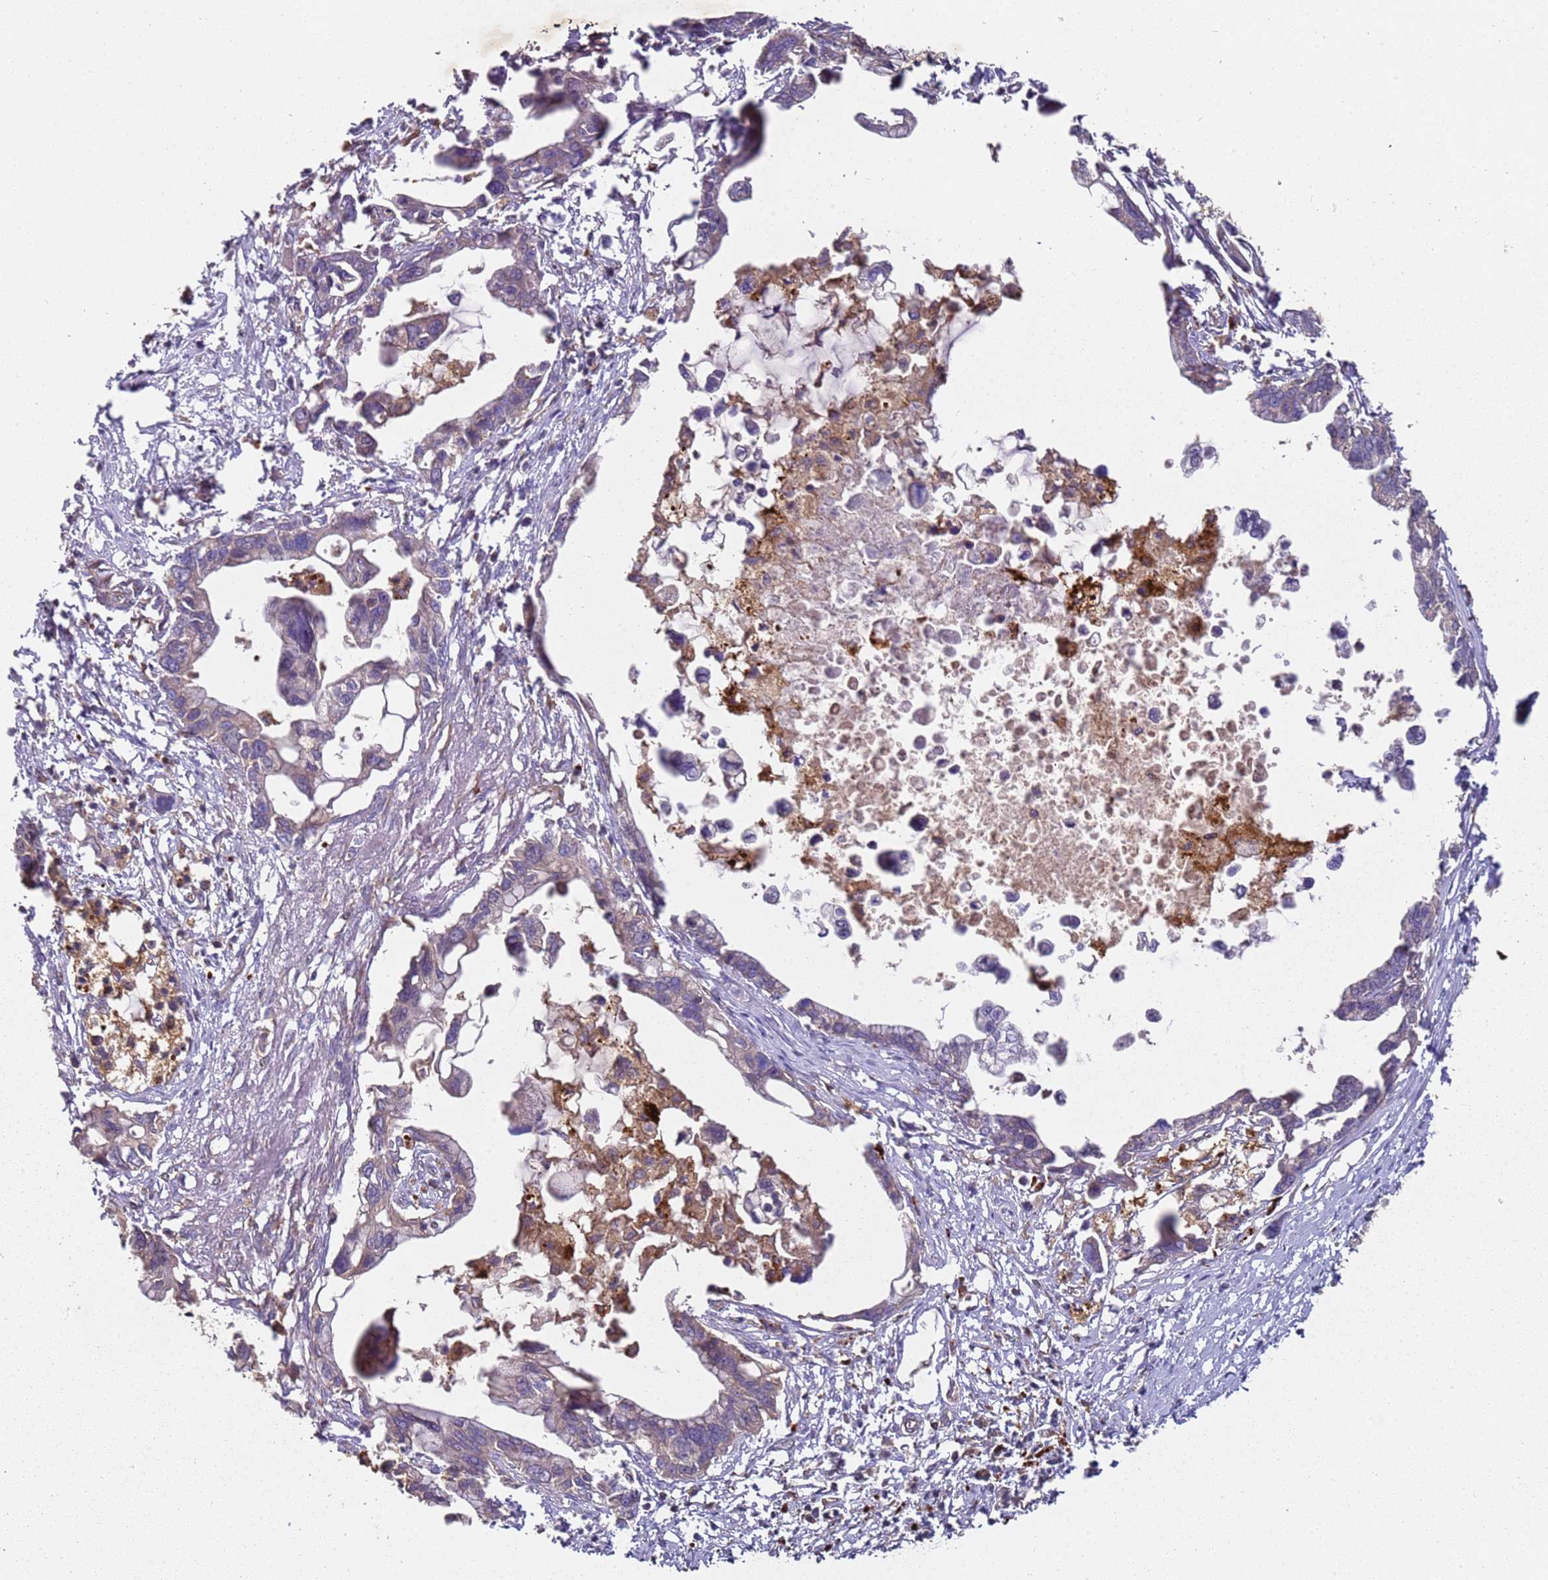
{"staining": {"intensity": "weak", "quantity": "25%-75%", "location": "cytoplasmic/membranous"}, "tissue": "pancreatic cancer", "cell_type": "Tumor cells", "image_type": "cancer", "snomed": [{"axis": "morphology", "description": "Adenocarcinoma, NOS"}, {"axis": "topography", "description": "Pancreas"}], "caption": "This micrograph demonstrates adenocarcinoma (pancreatic) stained with immunohistochemistry to label a protein in brown. The cytoplasmic/membranous of tumor cells show weak positivity for the protein. Nuclei are counter-stained blue.", "gene": "SCGB2B2", "patient": {"sex": "female", "age": 83}}